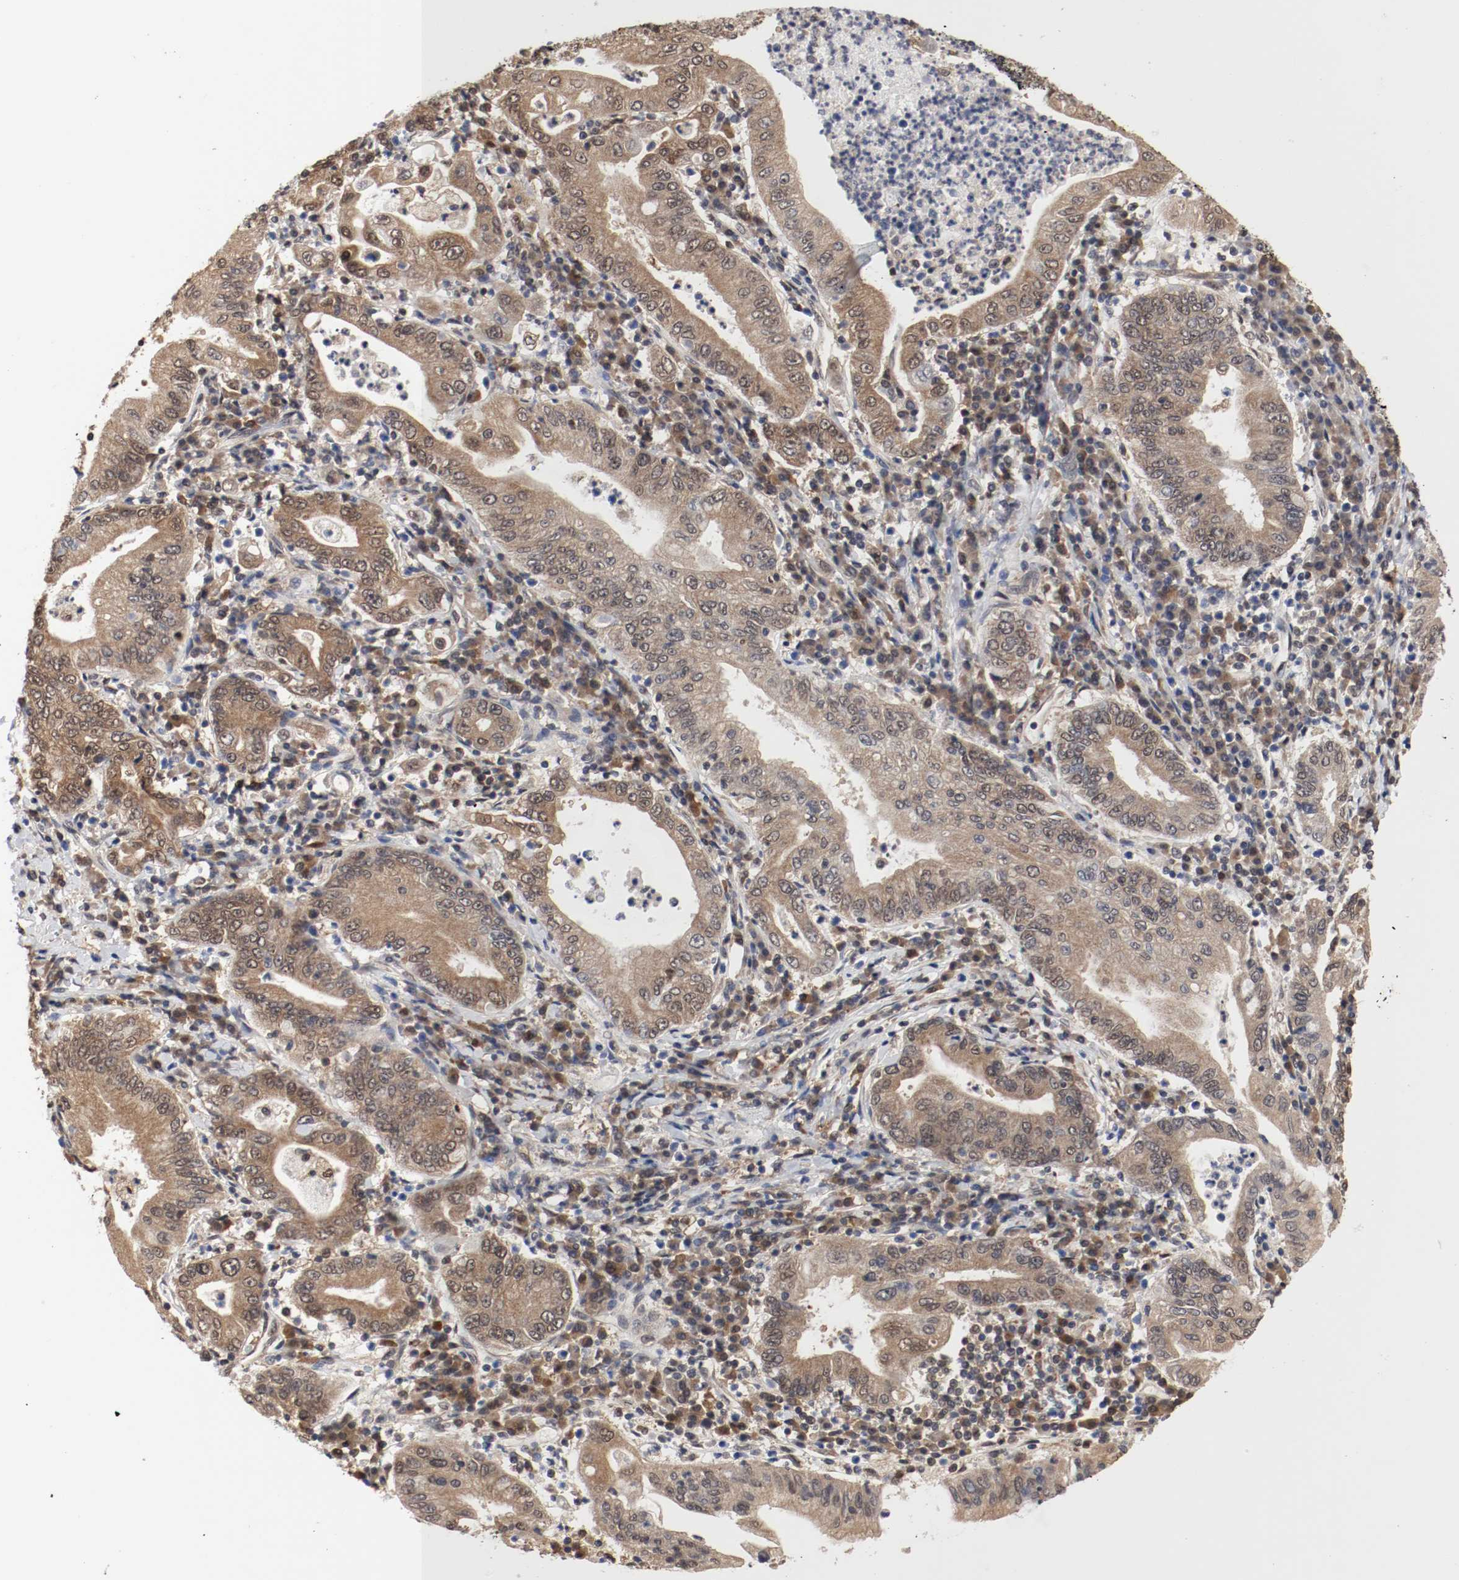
{"staining": {"intensity": "moderate", "quantity": ">75%", "location": "cytoplasmic/membranous,nuclear"}, "tissue": "stomach cancer", "cell_type": "Tumor cells", "image_type": "cancer", "snomed": [{"axis": "morphology", "description": "Normal tissue, NOS"}, {"axis": "morphology", "description": "Adenocarcinoma, NOS"}, {"axis": "topography", "description": "Esophagus"}, {"axis": "topography", "description": "Stomach, upper"}, {"axis": "topography", "description": "Peripheral nerve tissue"}], "caption": "Immunohistochemical staining of human stomach cancer (adenocarcinoma) shows medium levels of moderate cytoplasmic/membranous and nuclear positivity in about >75% of tumor cells. (brown staining indicates protein expression, while blue staining denotes nuclei).", "gene": "AFG3L2", "patient": {"sex": "male", "age": 62}}